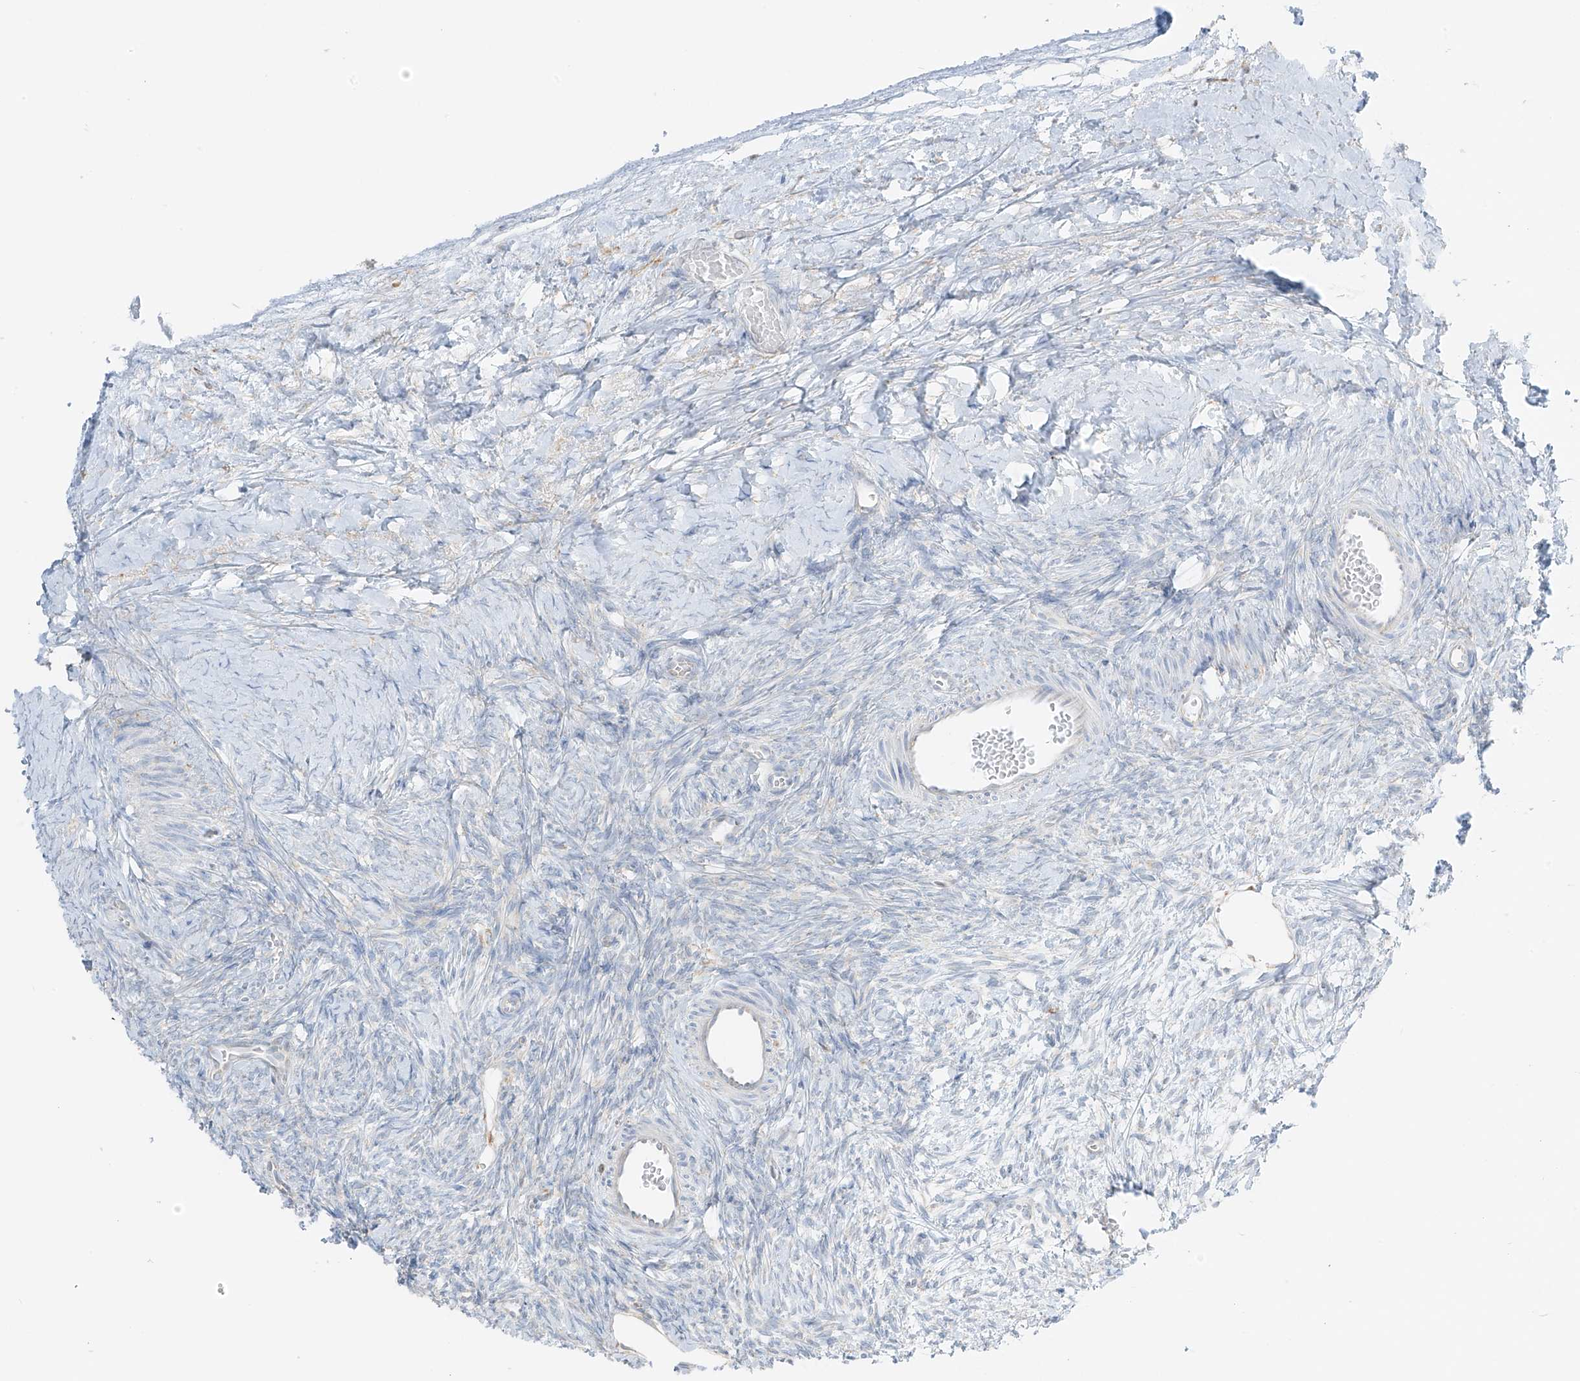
{"staining": {"intensity": "negative", "quantity": "none", "location": "none"}, "tissue": "ovary", "cell_type": "Ovarian stroma cells", "image_type": "normal", "snomed": [{"axis": "morphology", "description": "Normal tissue, NOS"}, {"axis": "morphology", "description": "Developmental malformation"}, {"axis": "topography", "description": "Ovary"}], "caption": "Immunohistochemical staining of unremarkable human ovary demonstrates no significant positivity in ovarian stroma cells.", "gene": "LRRC59", "patient": {"sex": "female", "age": 39}}